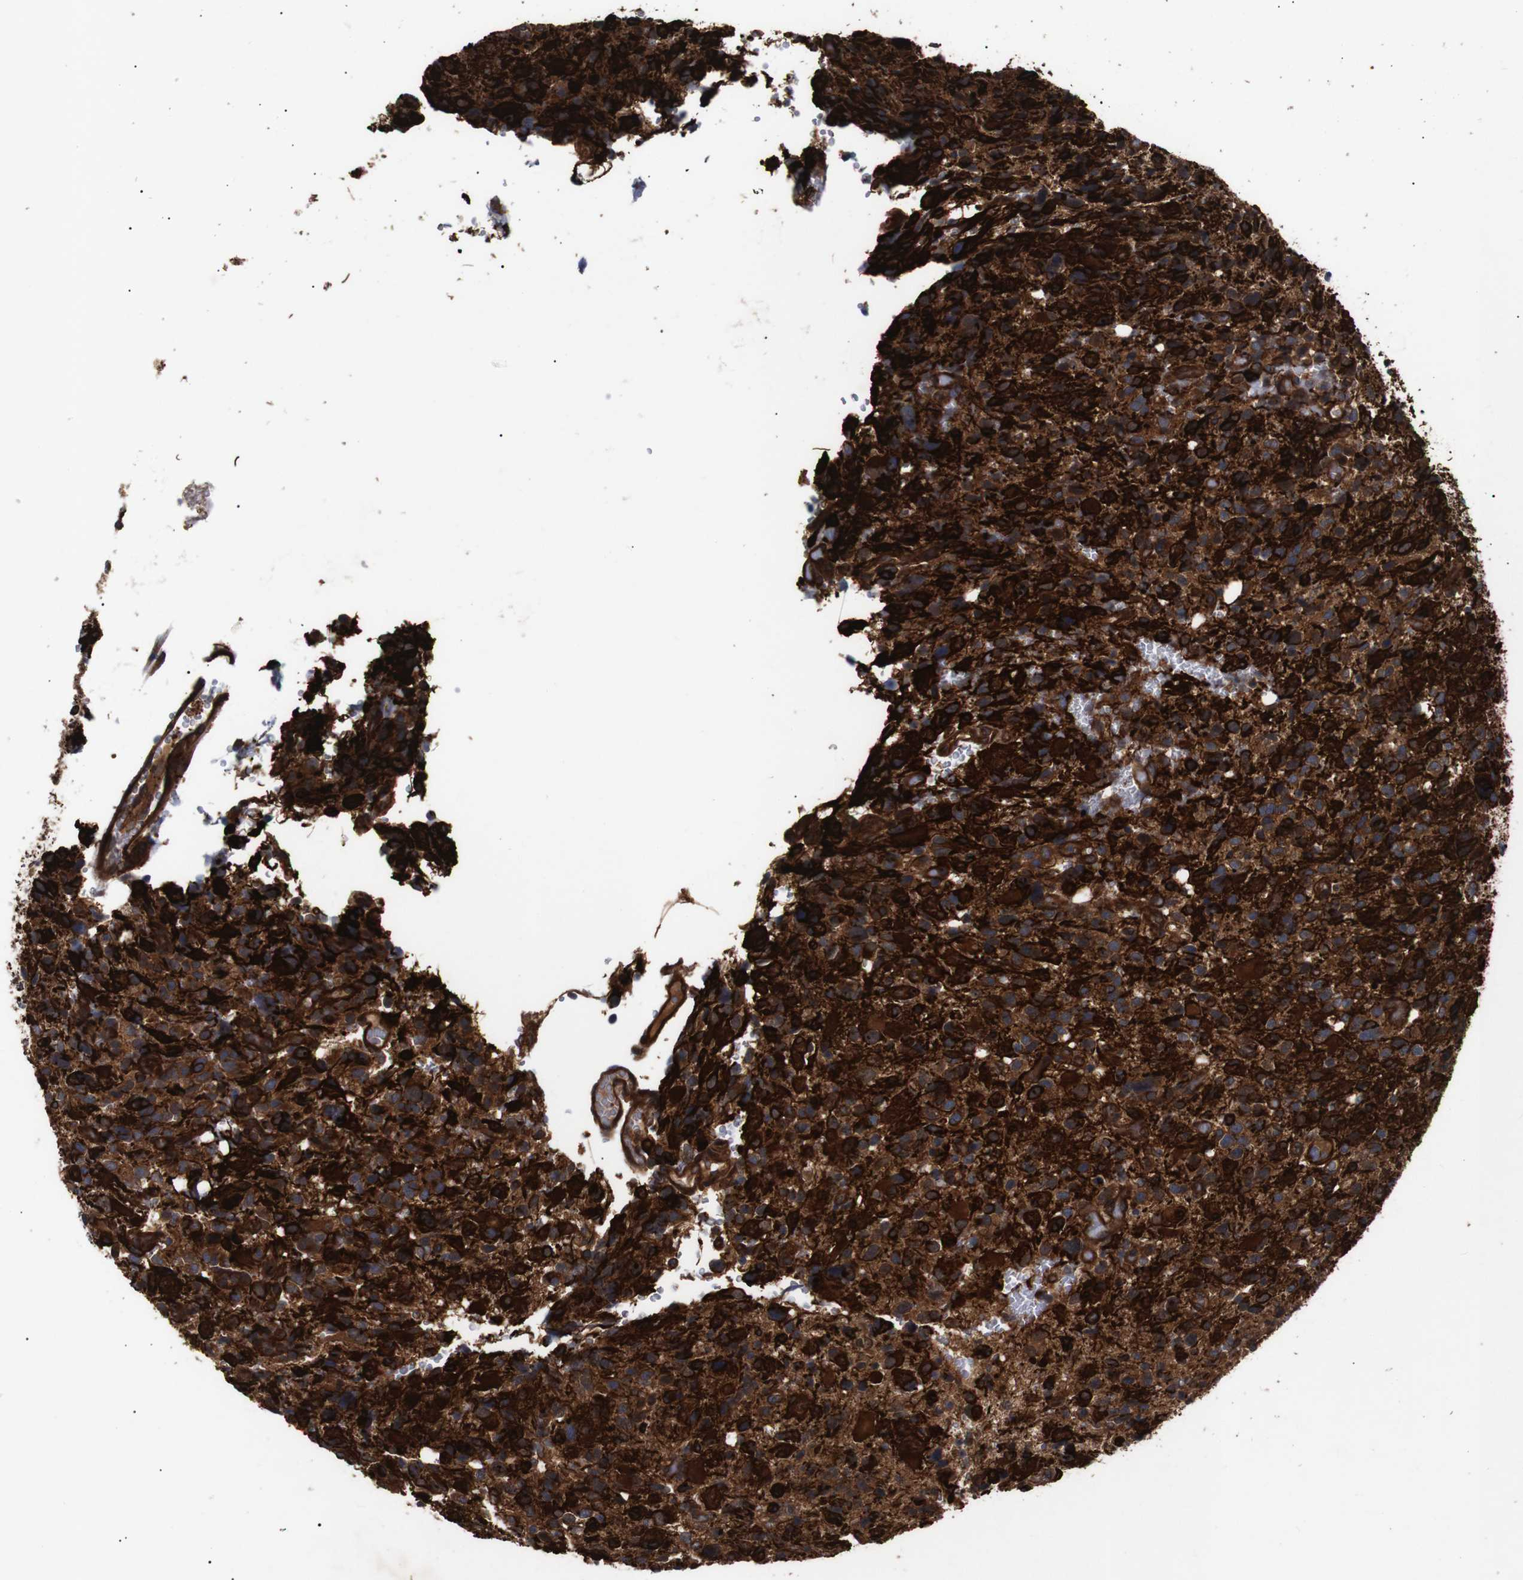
{"staining": {"intensity": "strong", "quantity": ">75%", "location": "cytoplasmic/membranous"}, "tissue": "glioma", "cell_type": "Tumor cells", "image_type": "cancer", "snomed": [{"axis": "morphology", "description": "Glioma, malignant, High grade"}, {"axis": "topography", "description": "Brain"}], "caption": "A high amount of strong cytoplasmic/membranous positivity is seen in approximately >75% of tumor cells in malignant glioma (high-grade) tissue.", "gene": "PAWR", "patient": {"sex": "male", "age": 48}}